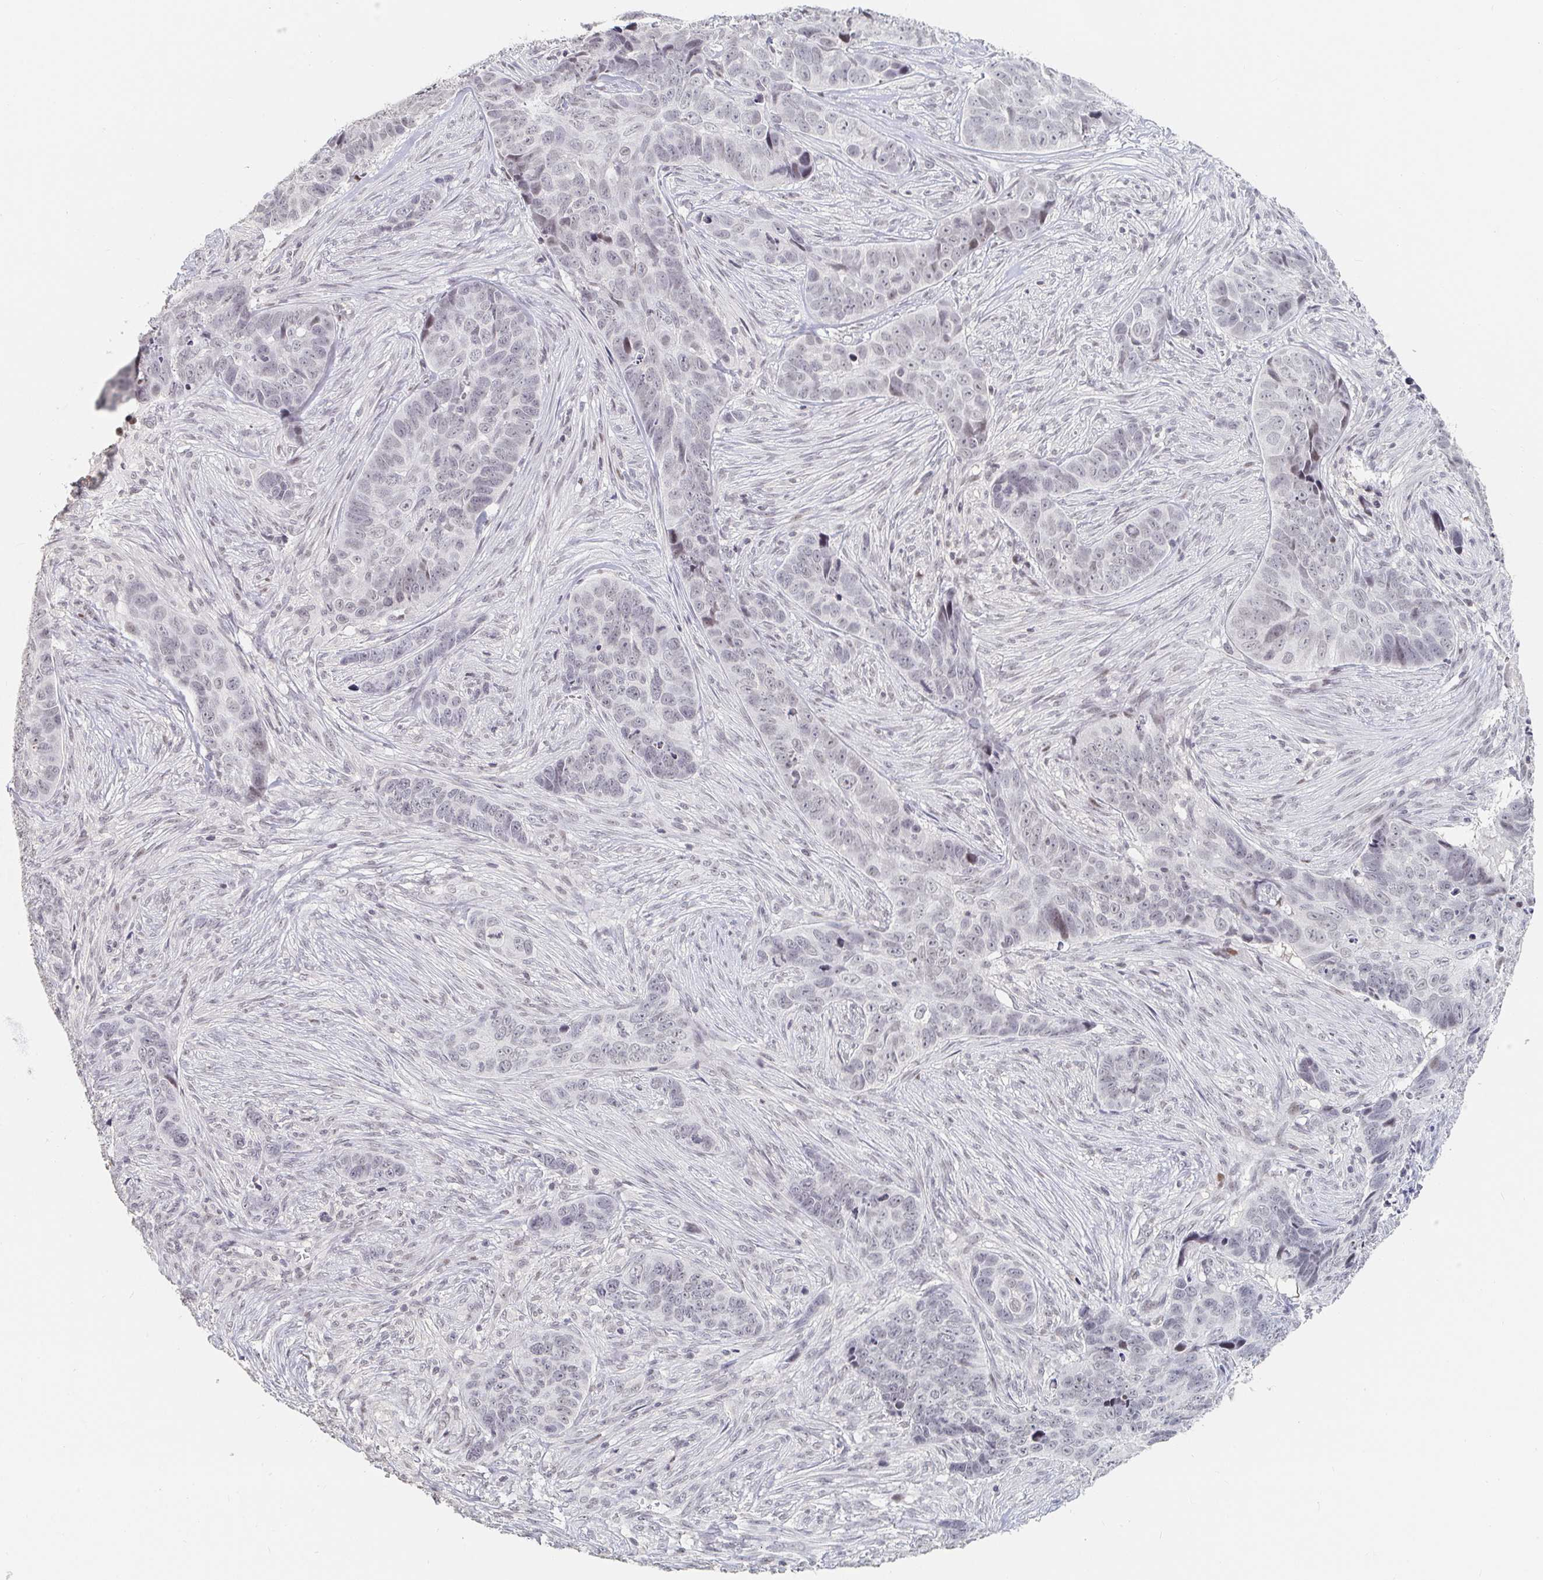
{"staining": {"intensity": "negative", "quantity": "none", "location": "none"}, "tissue": "skin cancer", "cell_type": "Tumor cells", "image_type": "cancer", "snomed": [{"axis": "morphology", "description": "Basal cell carcinoma"}, {"axis": "topography", "description": "Skin"}], "caption": "Immunohistochemical staining of skin cancer exhibits no significant expression in tumor cells.", "gene": "NME9", "patient": {"sex": "female", "age": 82}}